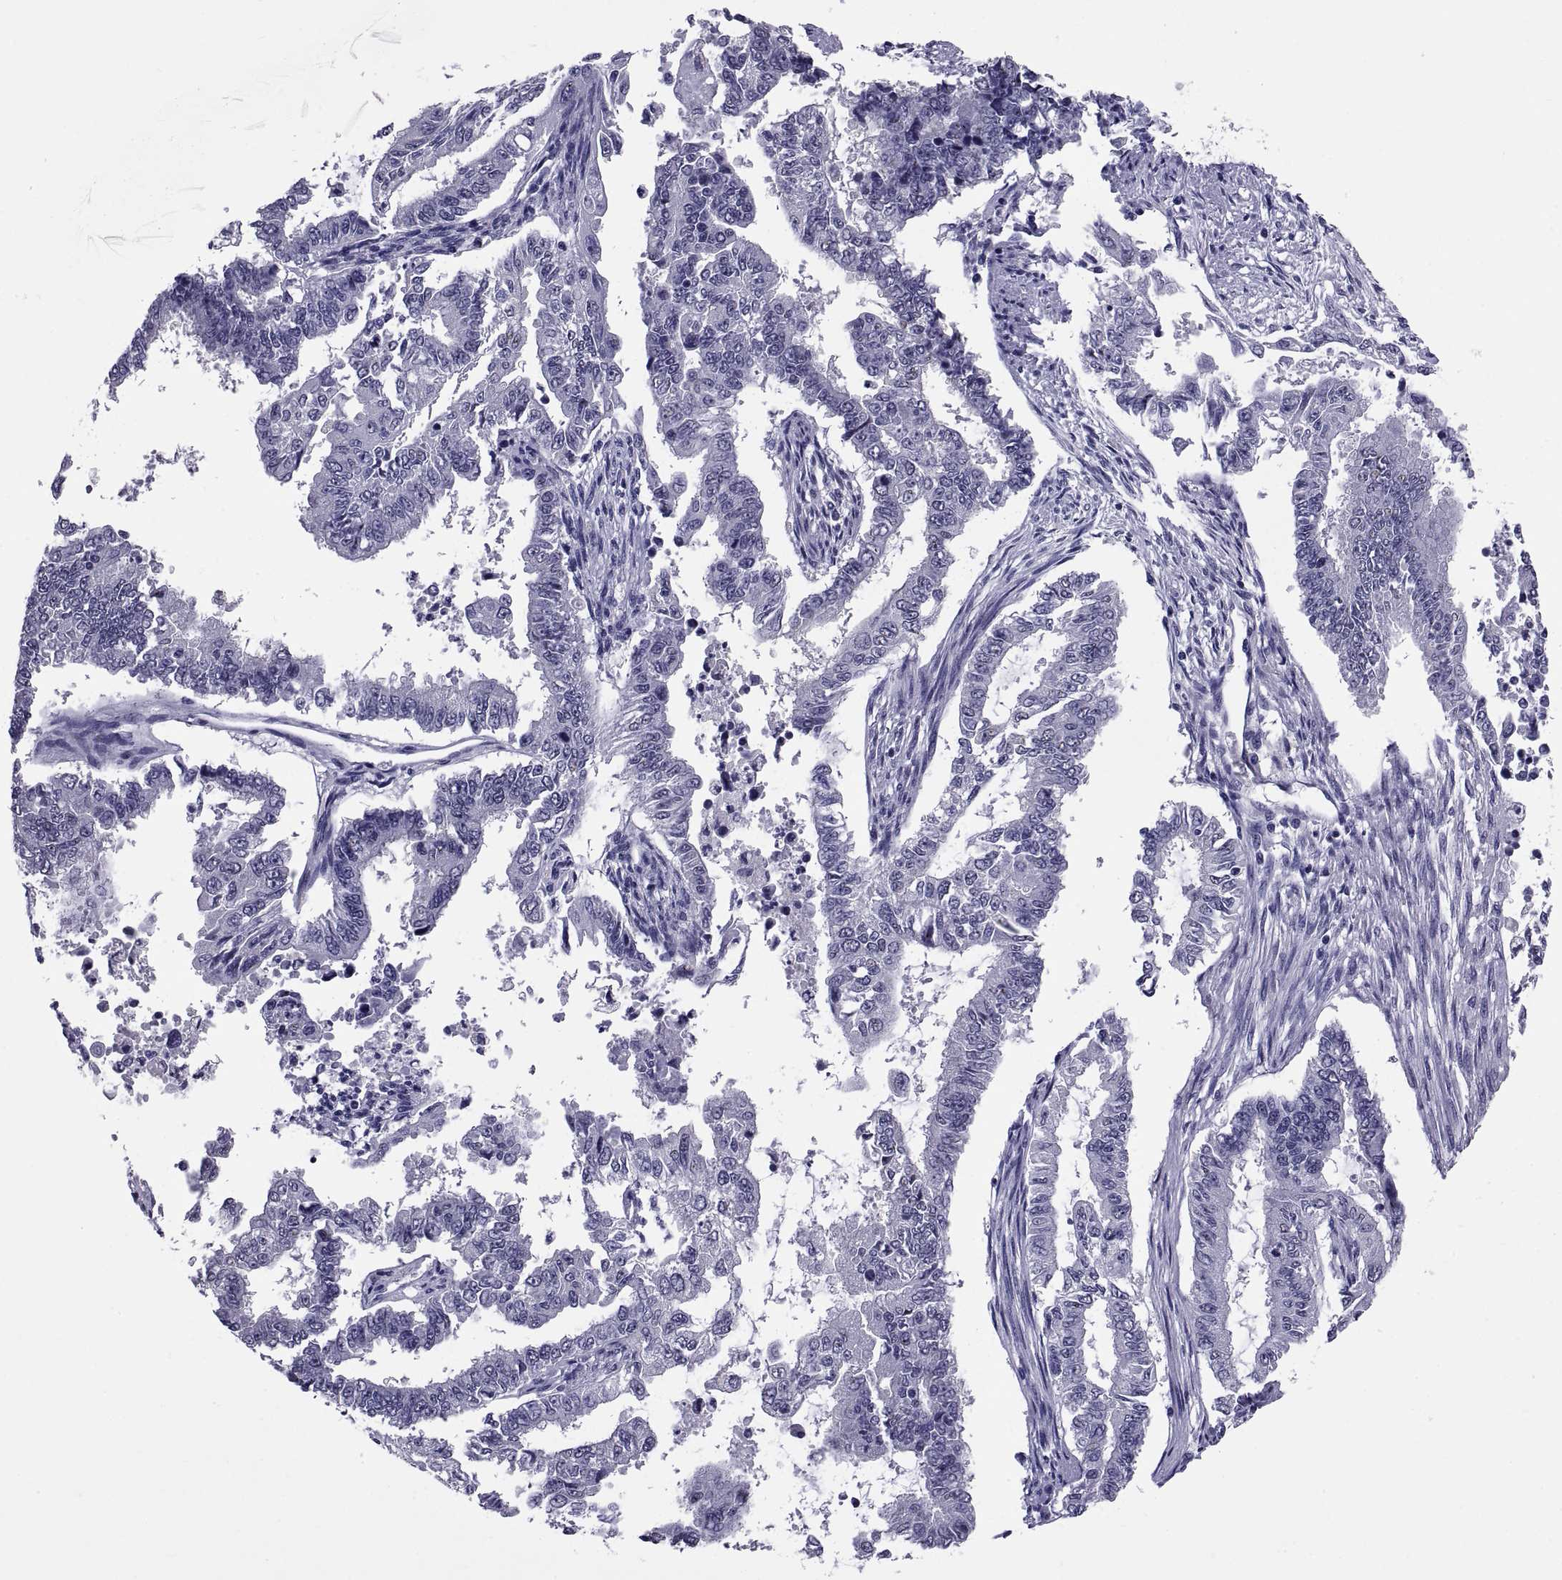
{"staining": {"intensity": "negative", "quantity": "none", "location": "none"}, "tissue": "endometrial cancer", "cell_type": "Tumor cells", "image_type": "cancer", "snomed": [{"axis": "morphology", "description": "Adenocarcinoma, NOS"}, {"axis": "topography", "description": "Uterus"}], "caption": "Histopathology image shows no significant protein staining in tumor cells of endometrial adenocarcinoma. (Immunohistochemistry (ihc), brightfield microscopy, high magnification).", "gene": "TGFBR3L", "patient": {"sex": "female", "age": 59}}